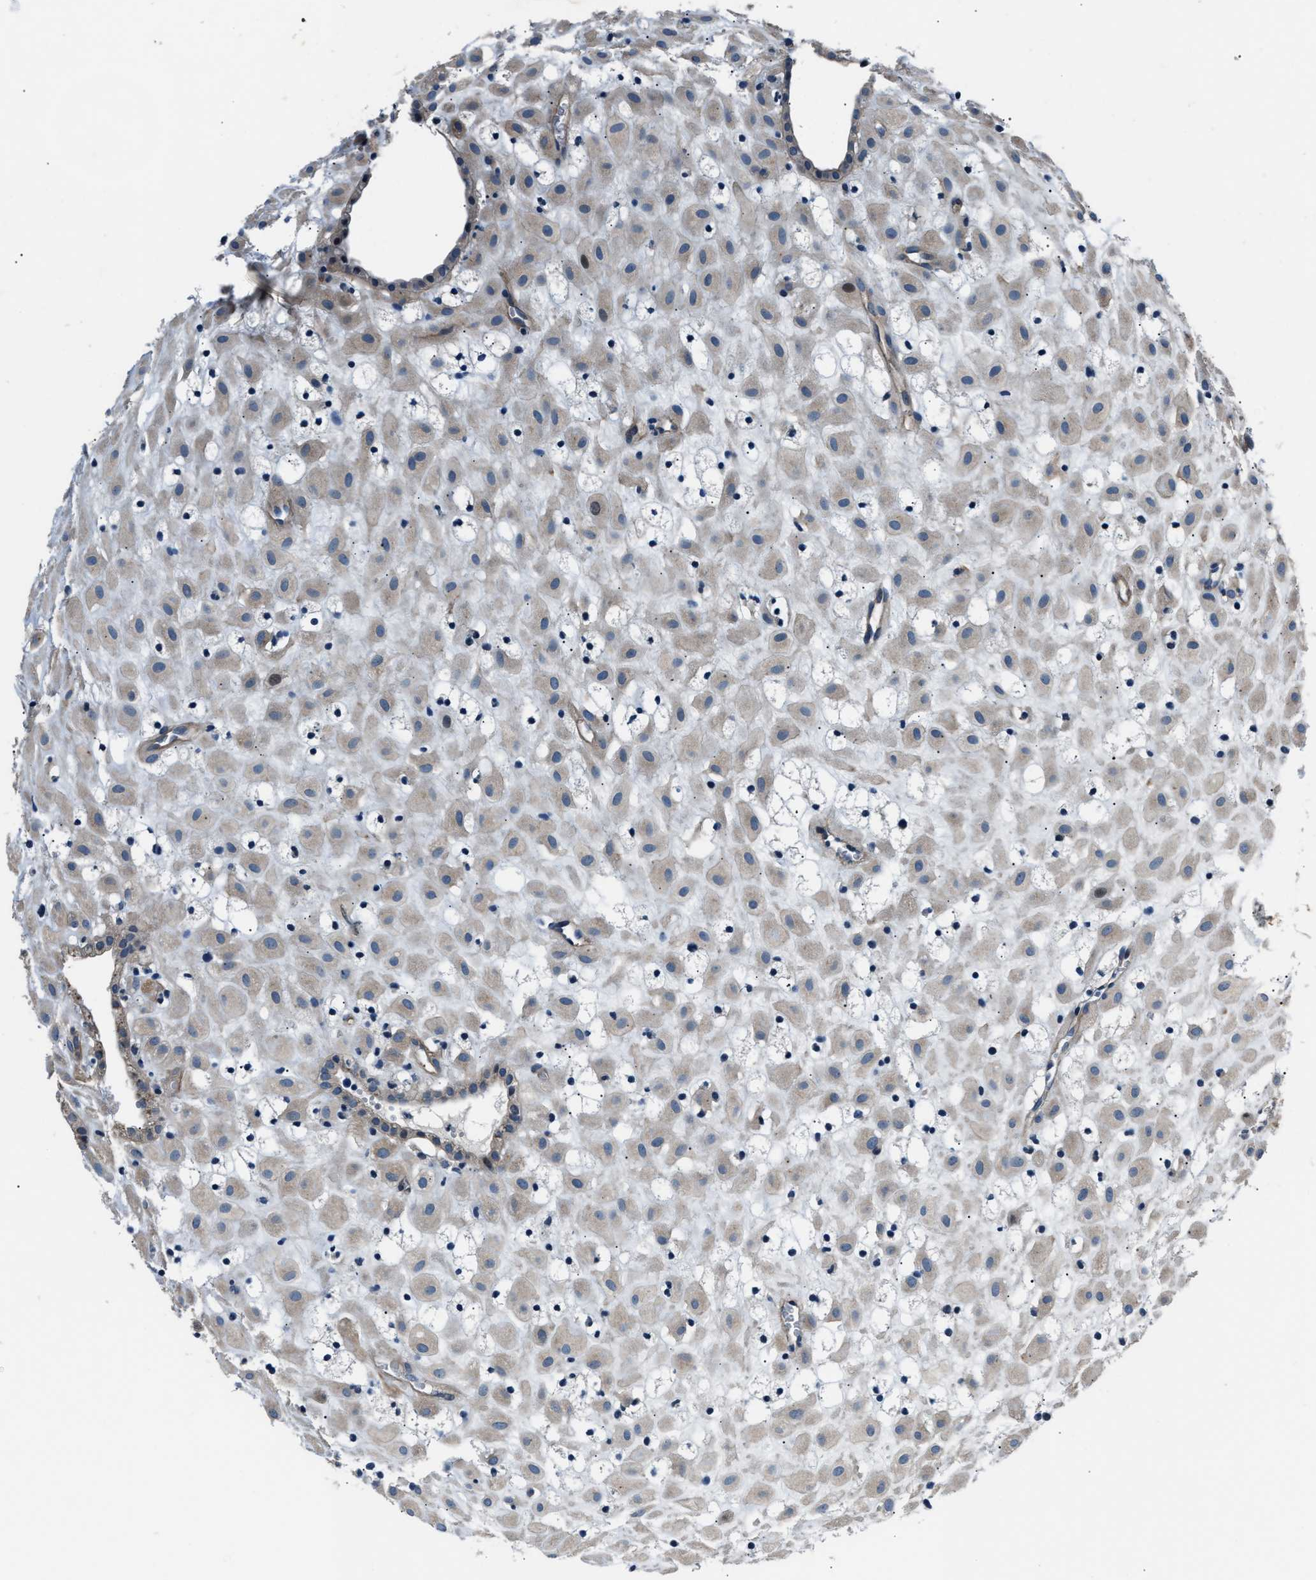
{"staining": {"intensity": "weak", "quantity": ">75%", "location": "cytoplasmic/membranous"}, "tissue": "placenta", "cell_type": "Decidual cells", "image_type": "normal", "snomed": [{"axis": "morphology", "description": "Normal tissue, NOS"}, {"axis": "topography", "description": "Placenta"}], "caption": "Decidual cells display low levels of weak cytoplasmic/membranous staining in approximately >75% of cells in unremarkable placenta.", "gene": "MPDZ", "patient": {"sex": "female", "age": 18}}